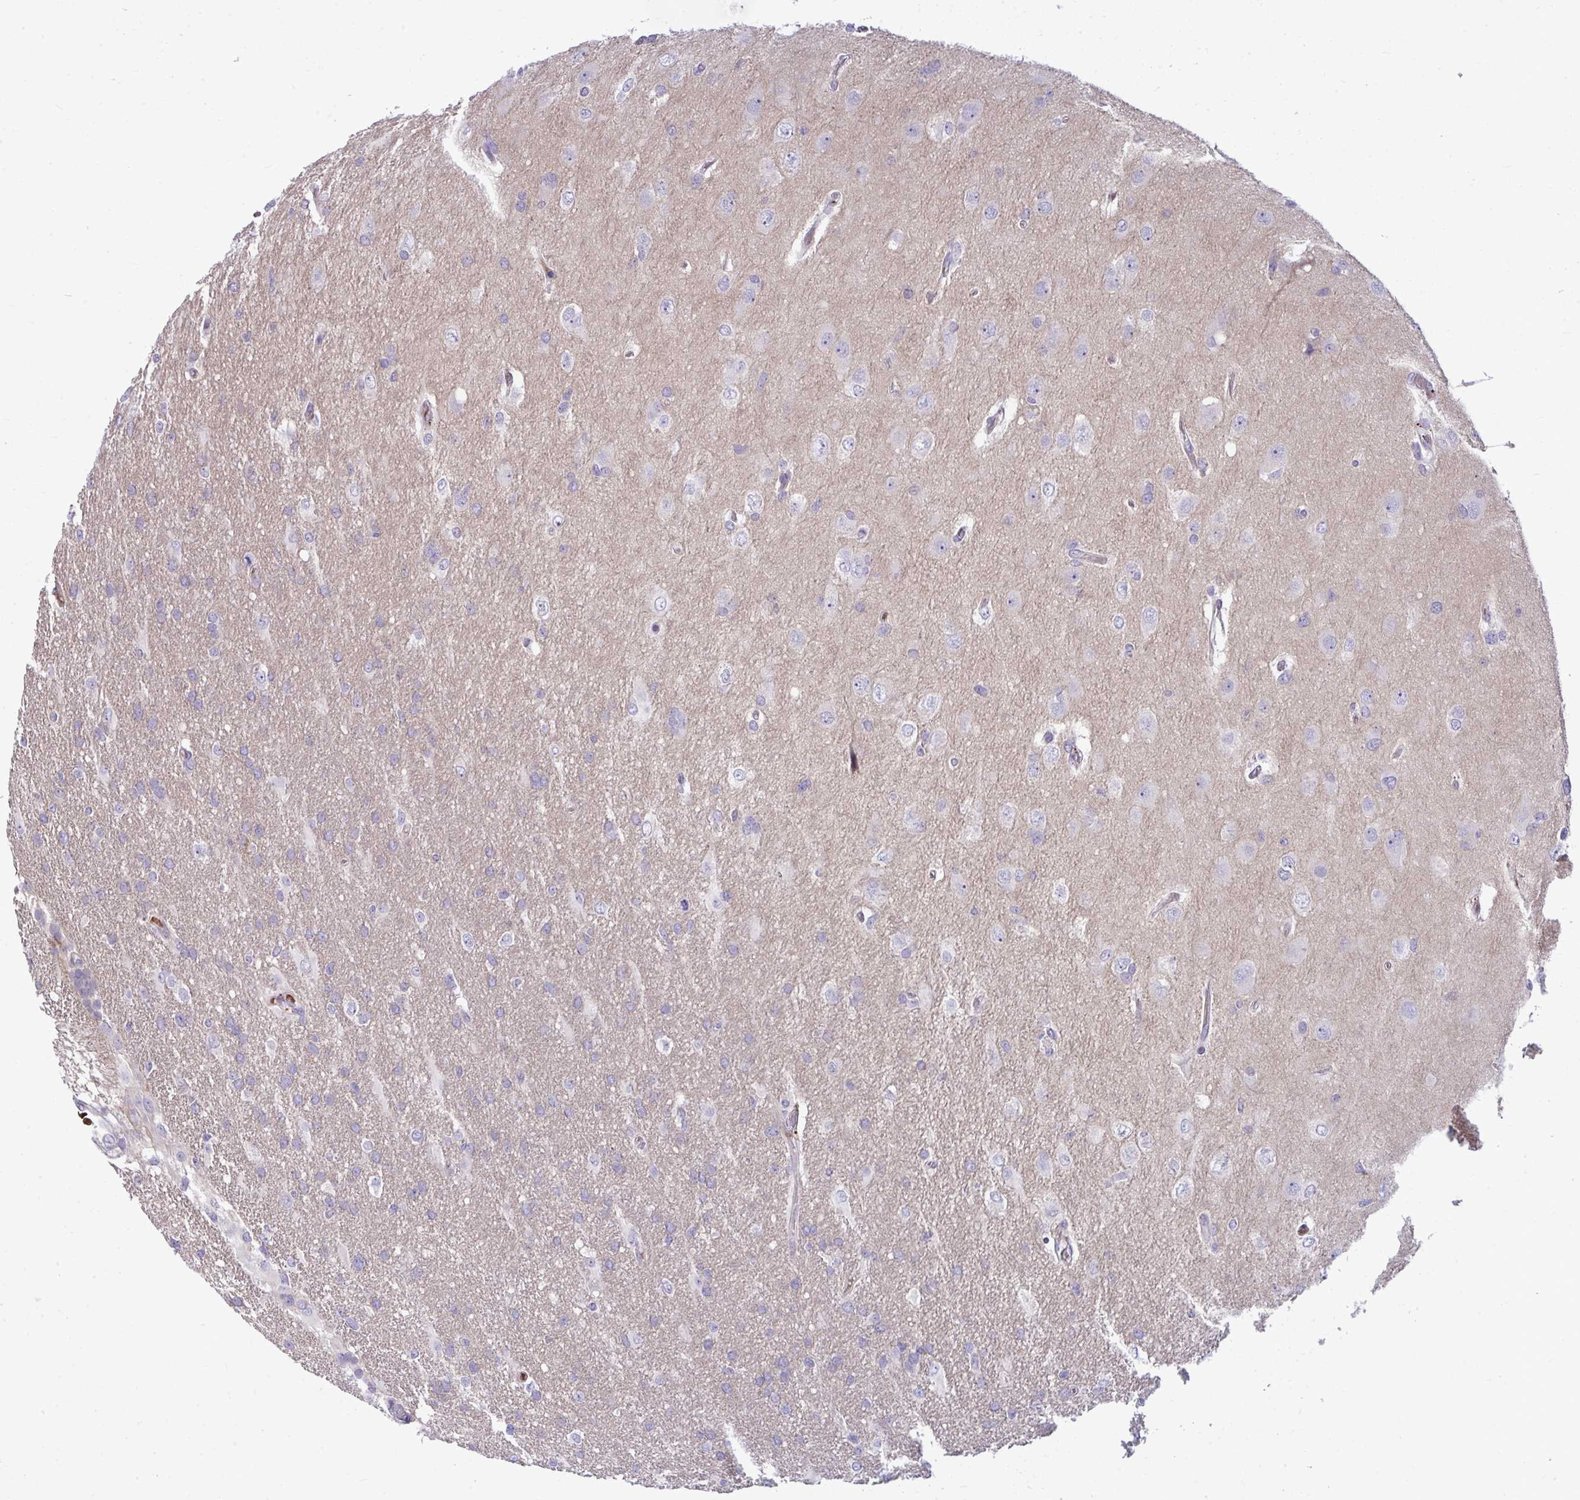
{"staining": {"intensity": "negative", "quantity": "none", "location": "none"}, "tissue": "glioma", "cell_type": "Tumor cells", "image_type": "cancer", "snomed": [{"axis": "morphology", "description": "Glioma, malignant, High grade"}, {"axis": "topography", "description": "Brain"}], "caption": "Protein analysis of glioma displays no significant staining in tumor cells.", "gene": "SLC14A1", "patient": {"sex": "male", "age": 53}}